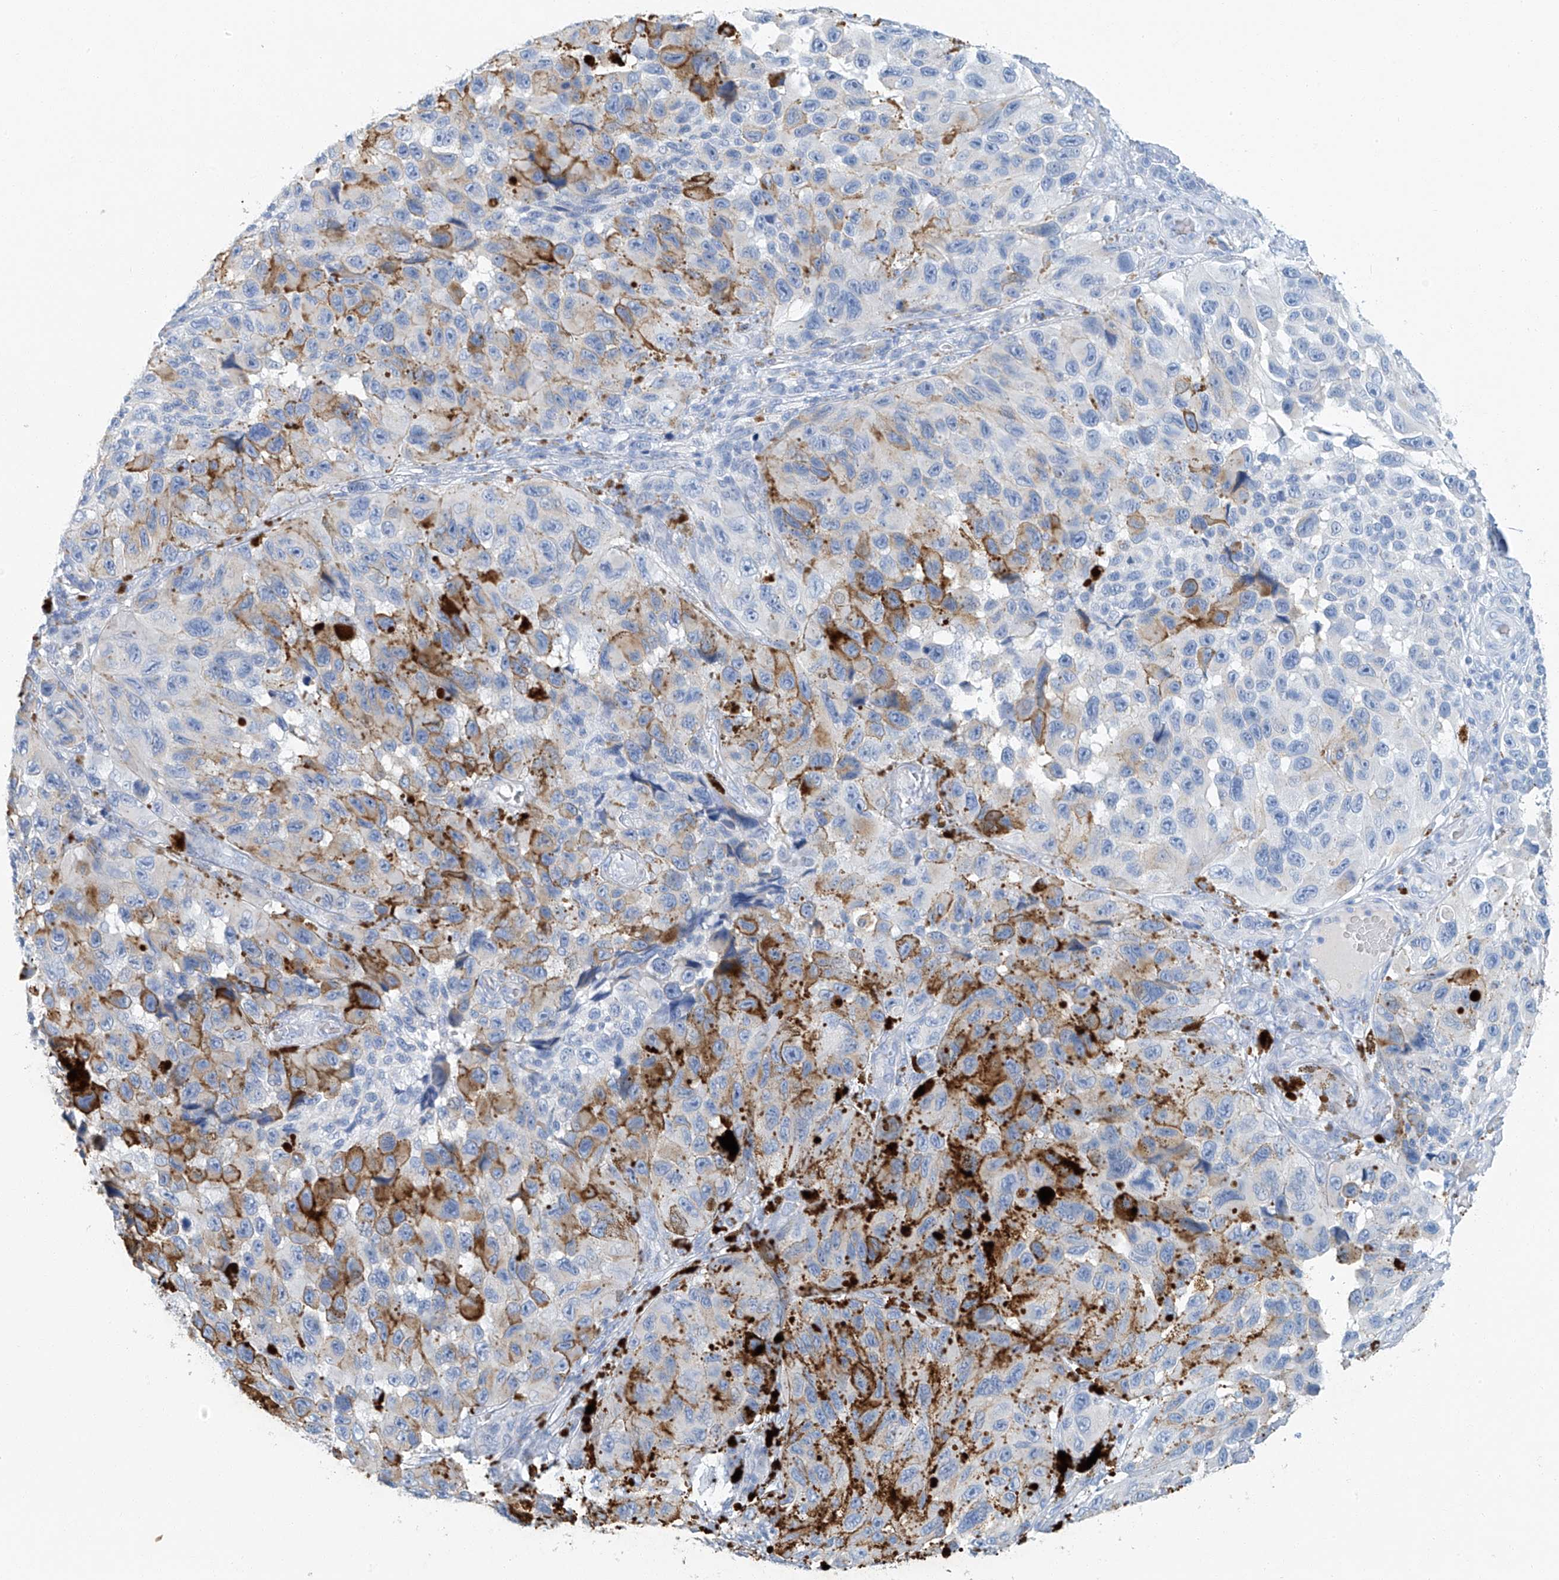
{"staining": {"intensity": "negative", "quantity": "none", "location": "none"}, "tissue": "melanoma", "cell_type": "Tumor cells", "image_type": "cancer", "snomed": [{"axis": "morphology", "description": "Malignant melanoma, NOS"}, {"axis": "topography", "description": "Skin"}], "caption": "Melanoma stained for a protein using IHC demonstrates no staining tumor cells.", "gene": "C1orf87", "patient": {"sex": "female", "age": 73}}